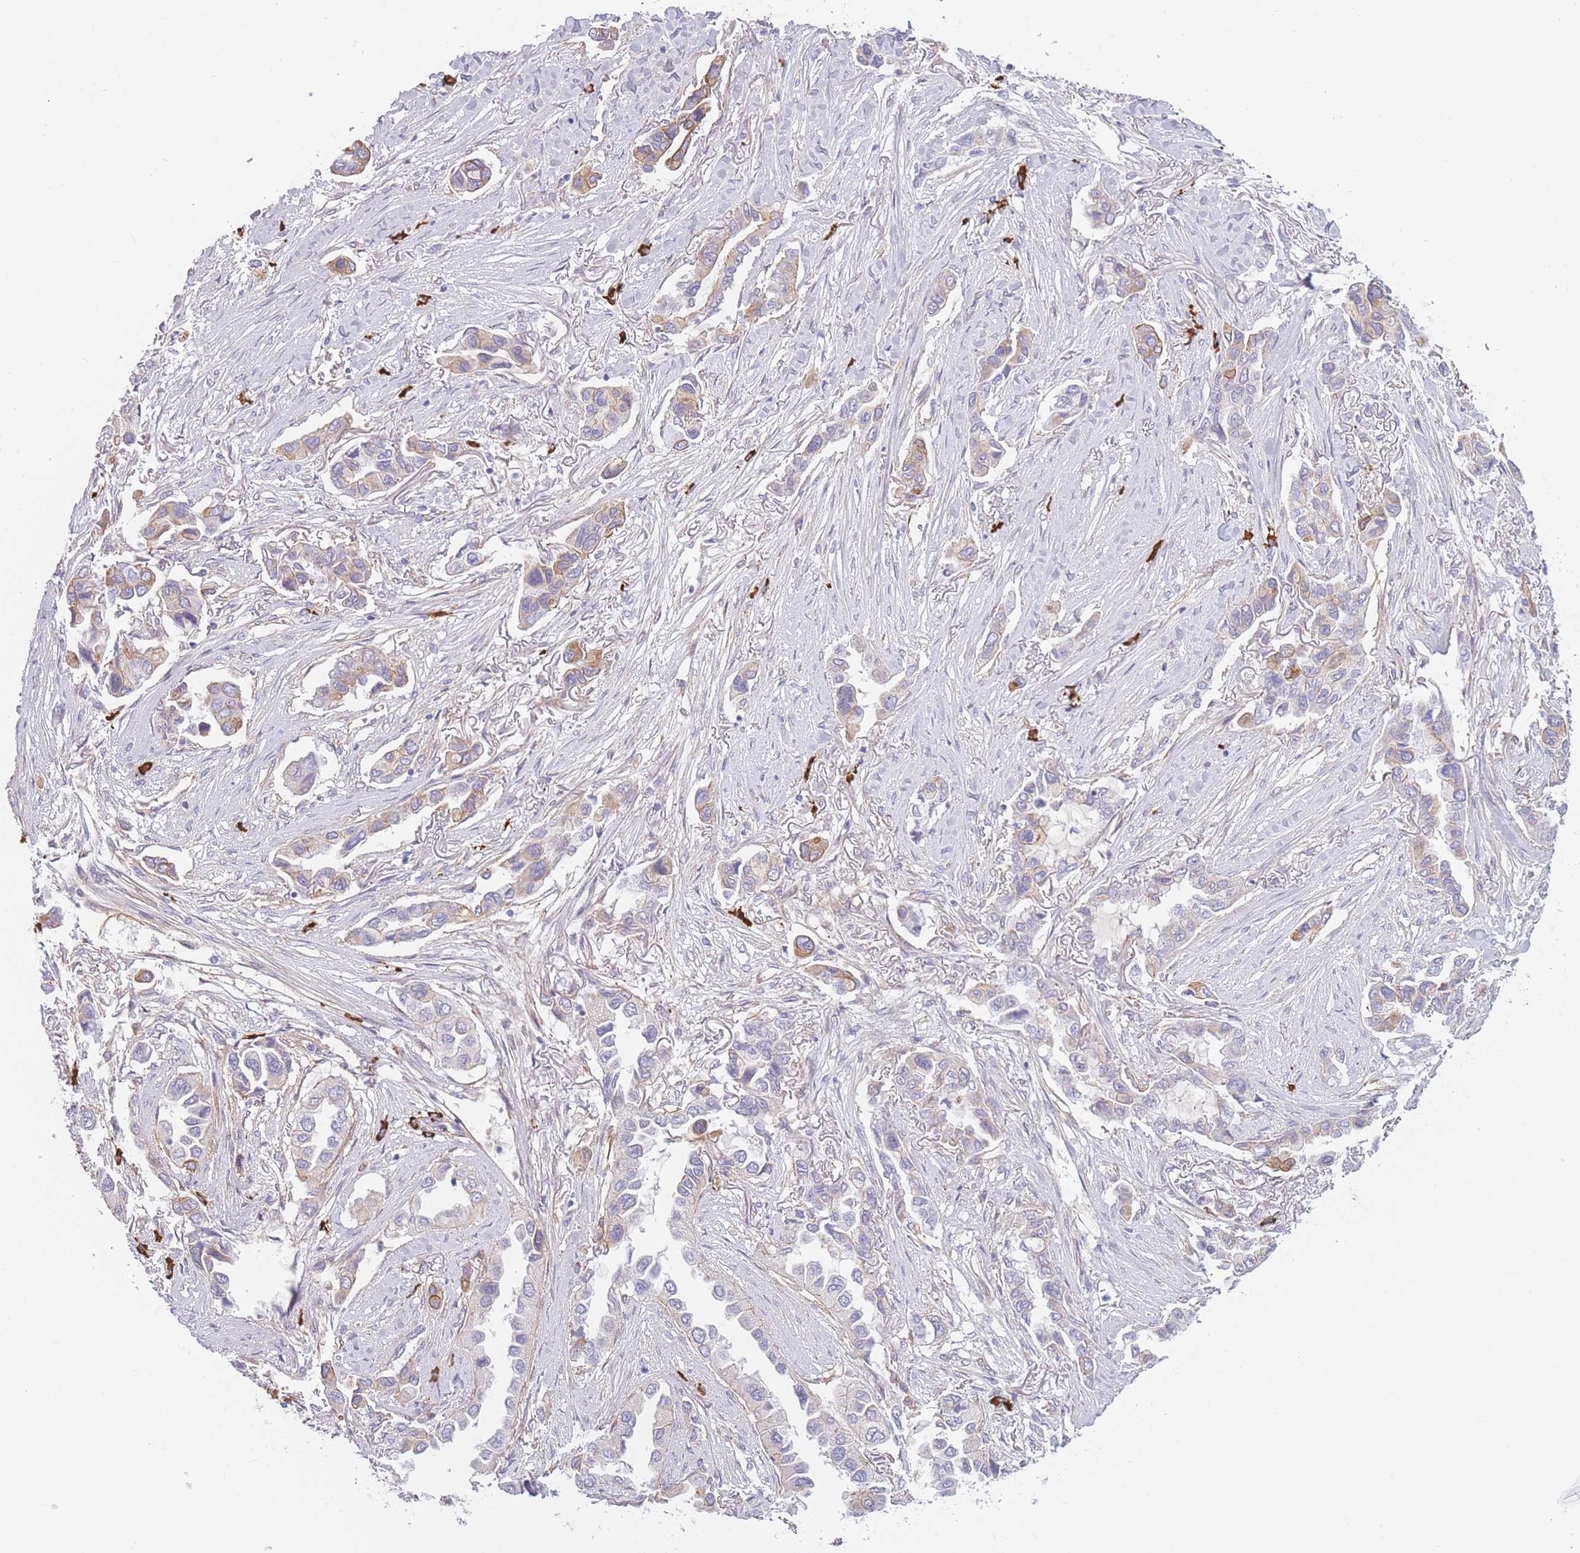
{"staining": {"intensity": "weak", "quantity": "<25%", "location": "cytoplasmic/membranous"}, "tissue": "lung cancer", "cell_type": "Tumor cells", "image_type": "cancer", "snomed": [{"axis": "morphology", "description": "Adenocarcinoma, NOS"}, {"axis": "topography", "description": "Lung"}], "caption": "The micrograph shows no staining of tumor cells in adenocarcinoma (lung).", "gene": "PLEKHG2", "patient": {"sex": "female", "age": 76}}